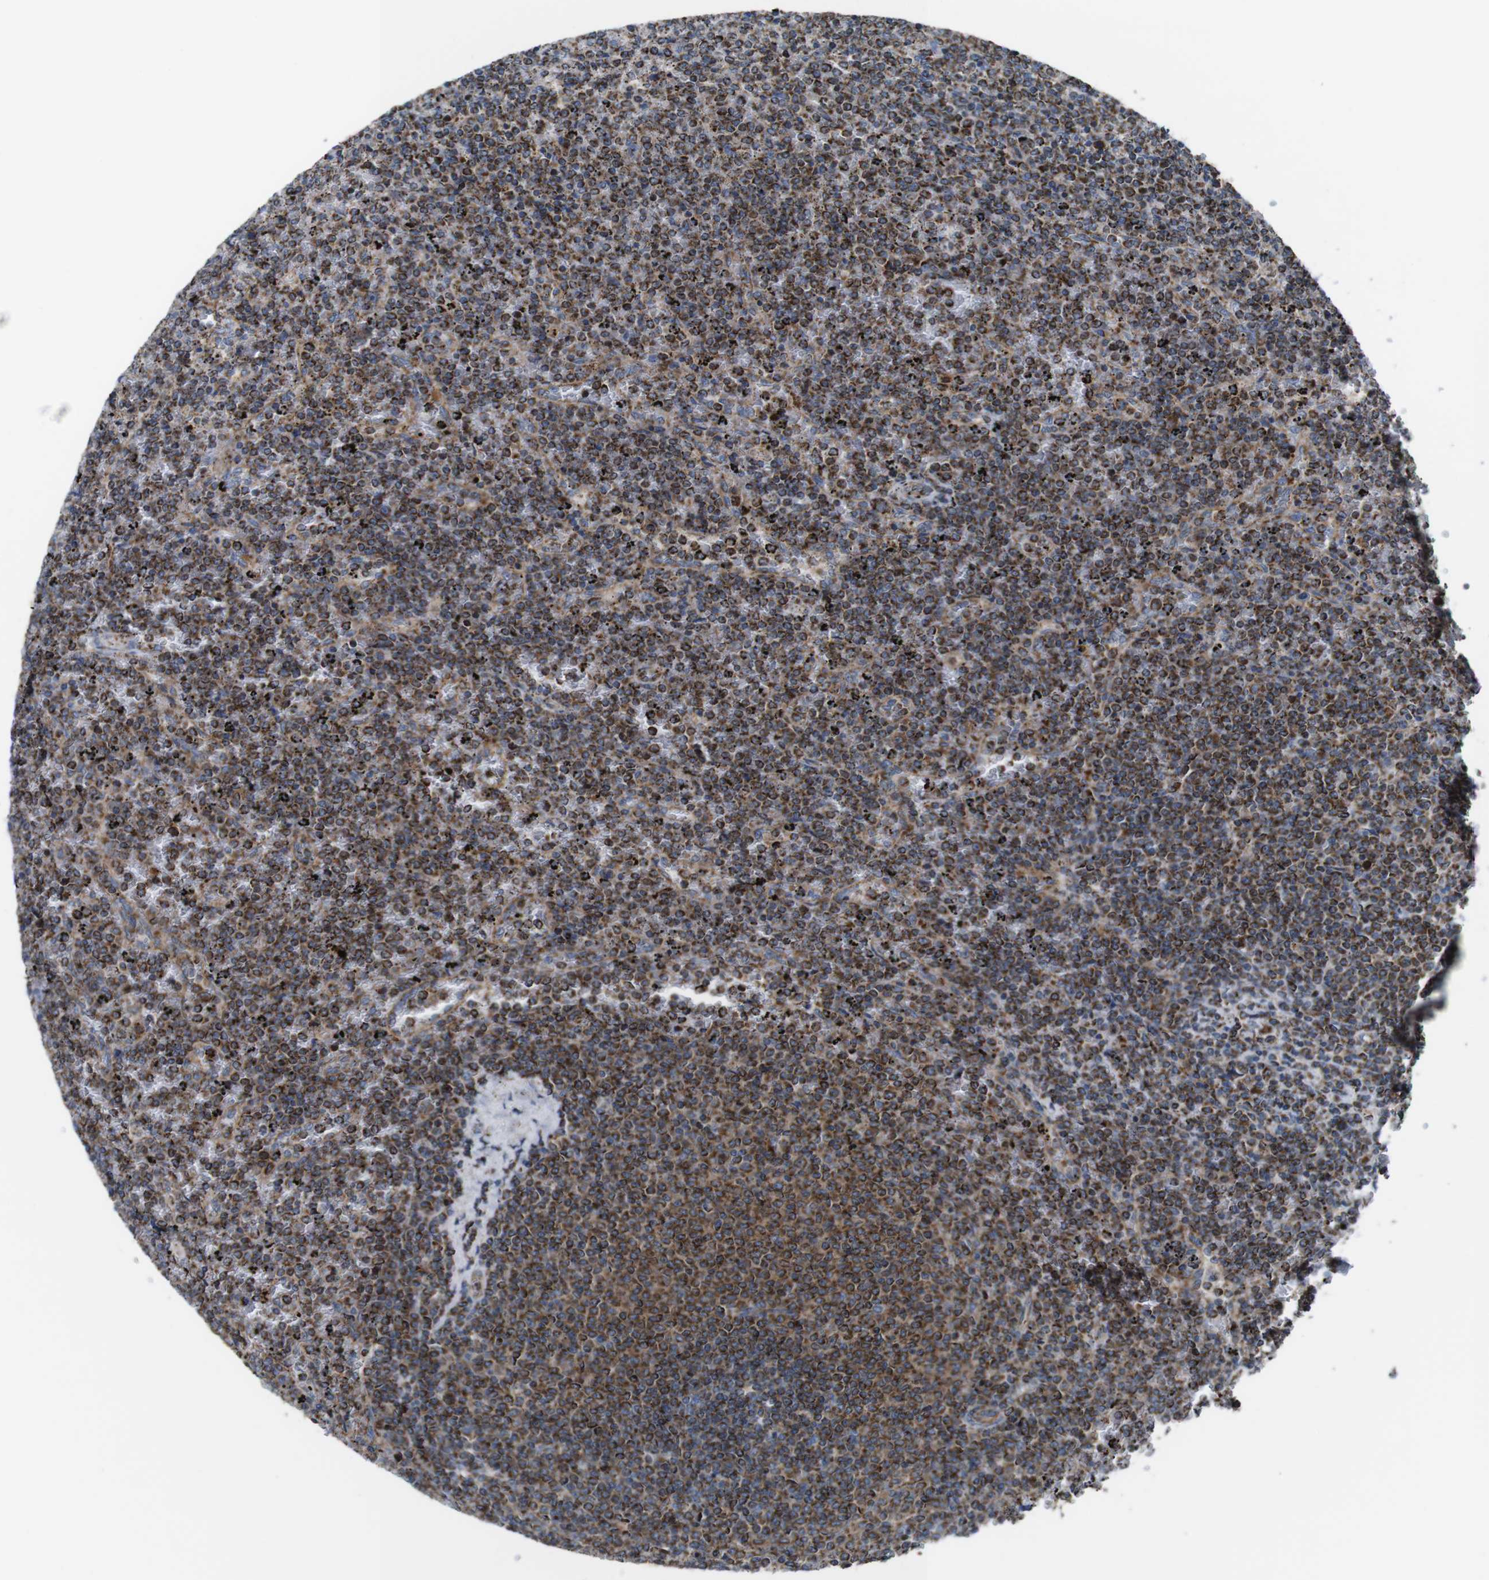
{"staining": {"intensity": "moderate", "quantity": ">75%", "location": "cytoplasmic/membranous"}, "tissue": "lymphoma", "cell_type": "Tumor cells", "image_type": "cancer", "snomed": [{"axis": "morphology", "description": "Malignant lymphoma, non-Hodgkin's type, Low grade"}, {"axis": "topography", "description": "Spleen"}], "caption": "Protein expression analysis of lymphoma reveals moderate cytoplasmic/membranous positivity in about >75% of tumor cells. The staining was performed using DAB, with brown indicating positive protein expression. Nuclei are stained blue with hematoxylin.", "gene": "HK1", "patient": {"sex": "female", "age": 77}}